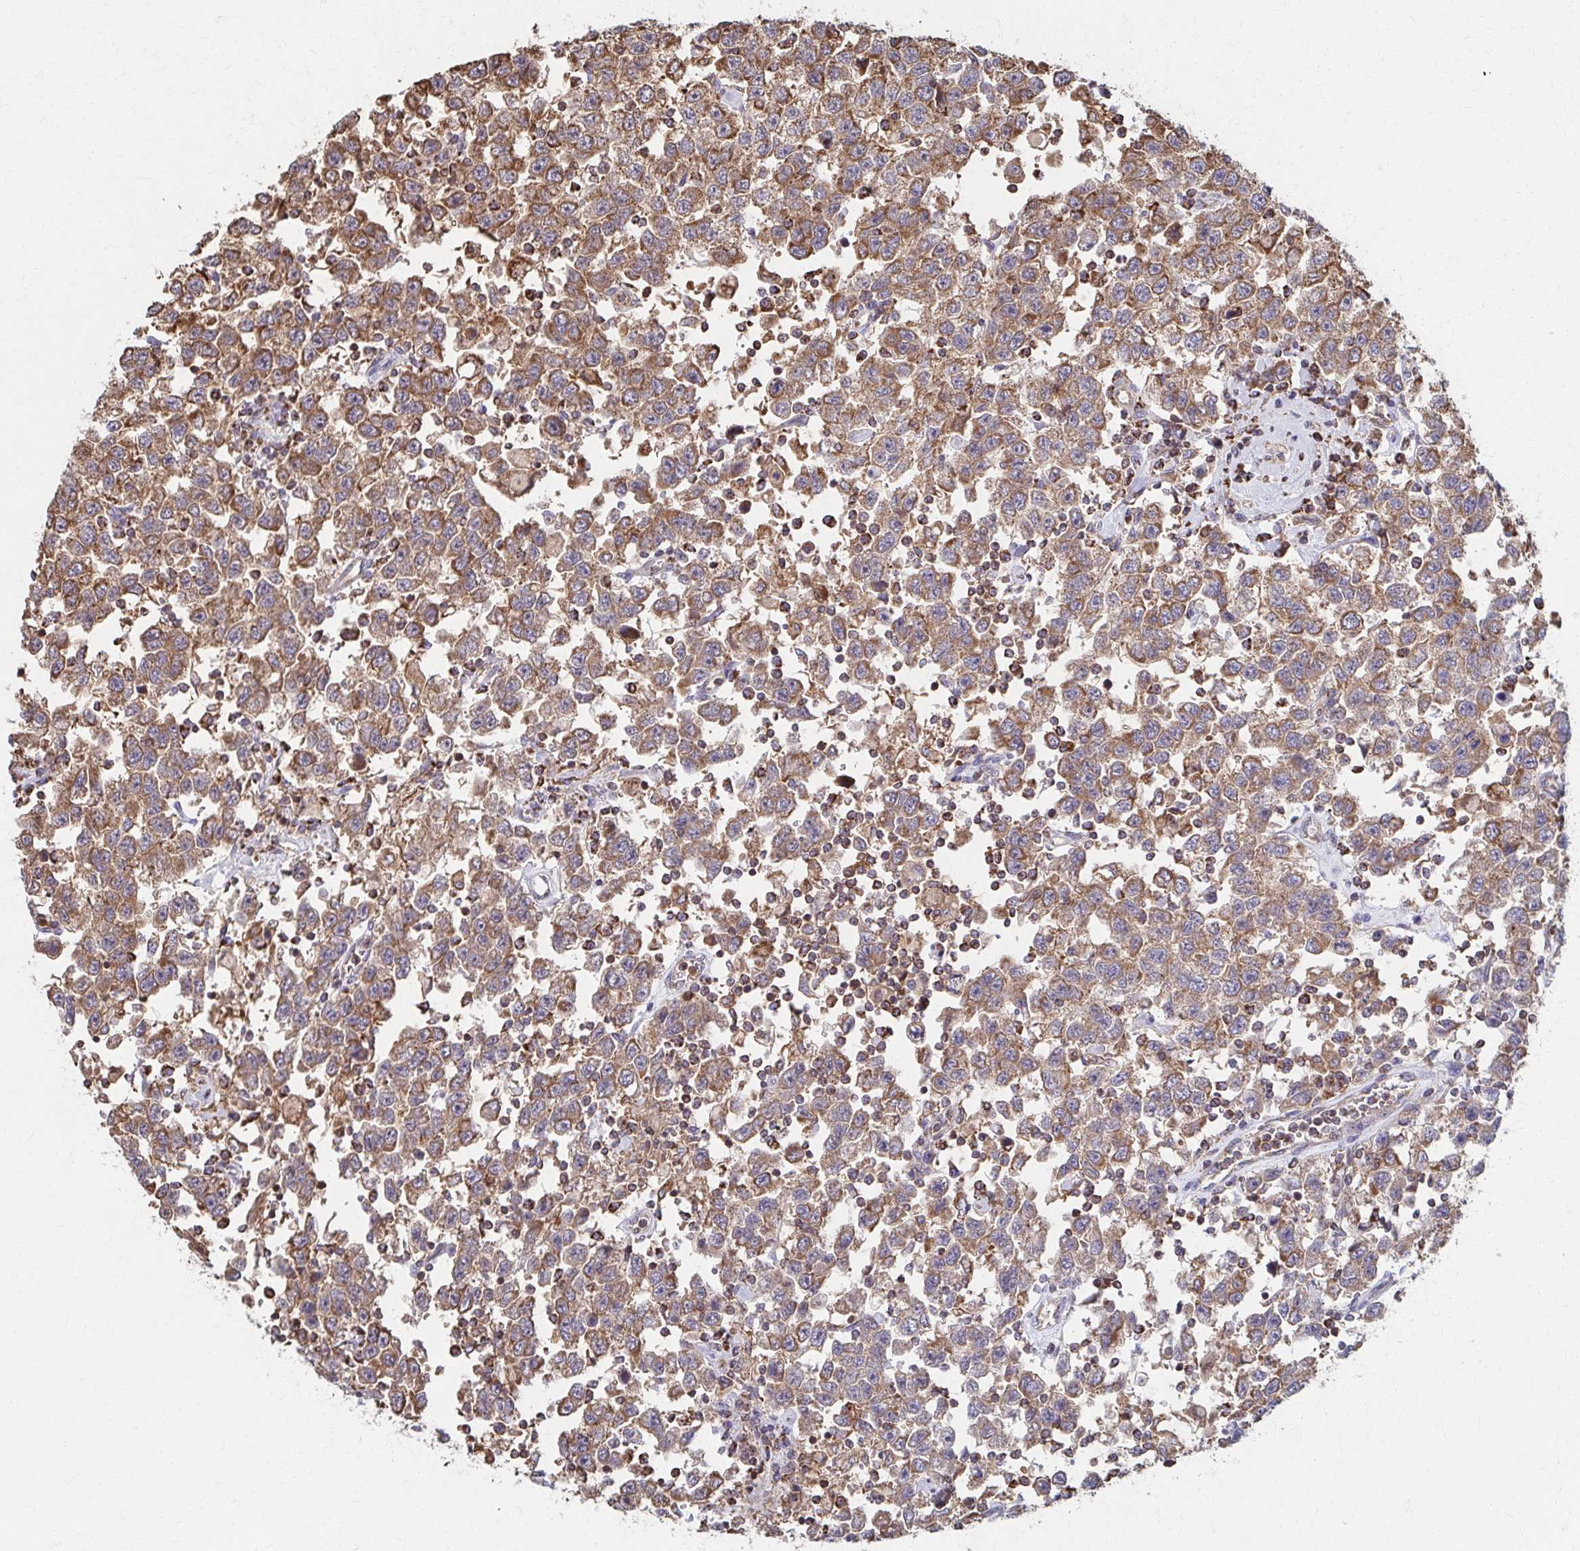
{"staining": {"intensity": "moderate", "quantity": ">75%", "location": "cytoplasmic/membranous"}, "tissue": "testis cancer", "cell_type": "Tumor cells", "image_type": "cancer", "snomed": [{"axis": "morphology", "description": "Seminoma, NOS"}, {"axis": "topography", "description": "Testis"}], "caption": "Testis seminoma tissue reveals moderate cytoplasmic/membranous expression in about >75% of tumor cells The staining was performed using DAB (3,3'-diaminobenzidine), with brown indicating positive protein expression. Nuclei are stained blue with hematoxylin.", "gene": "KLHL34", "patient": {"sex": "male", "age": 41}}